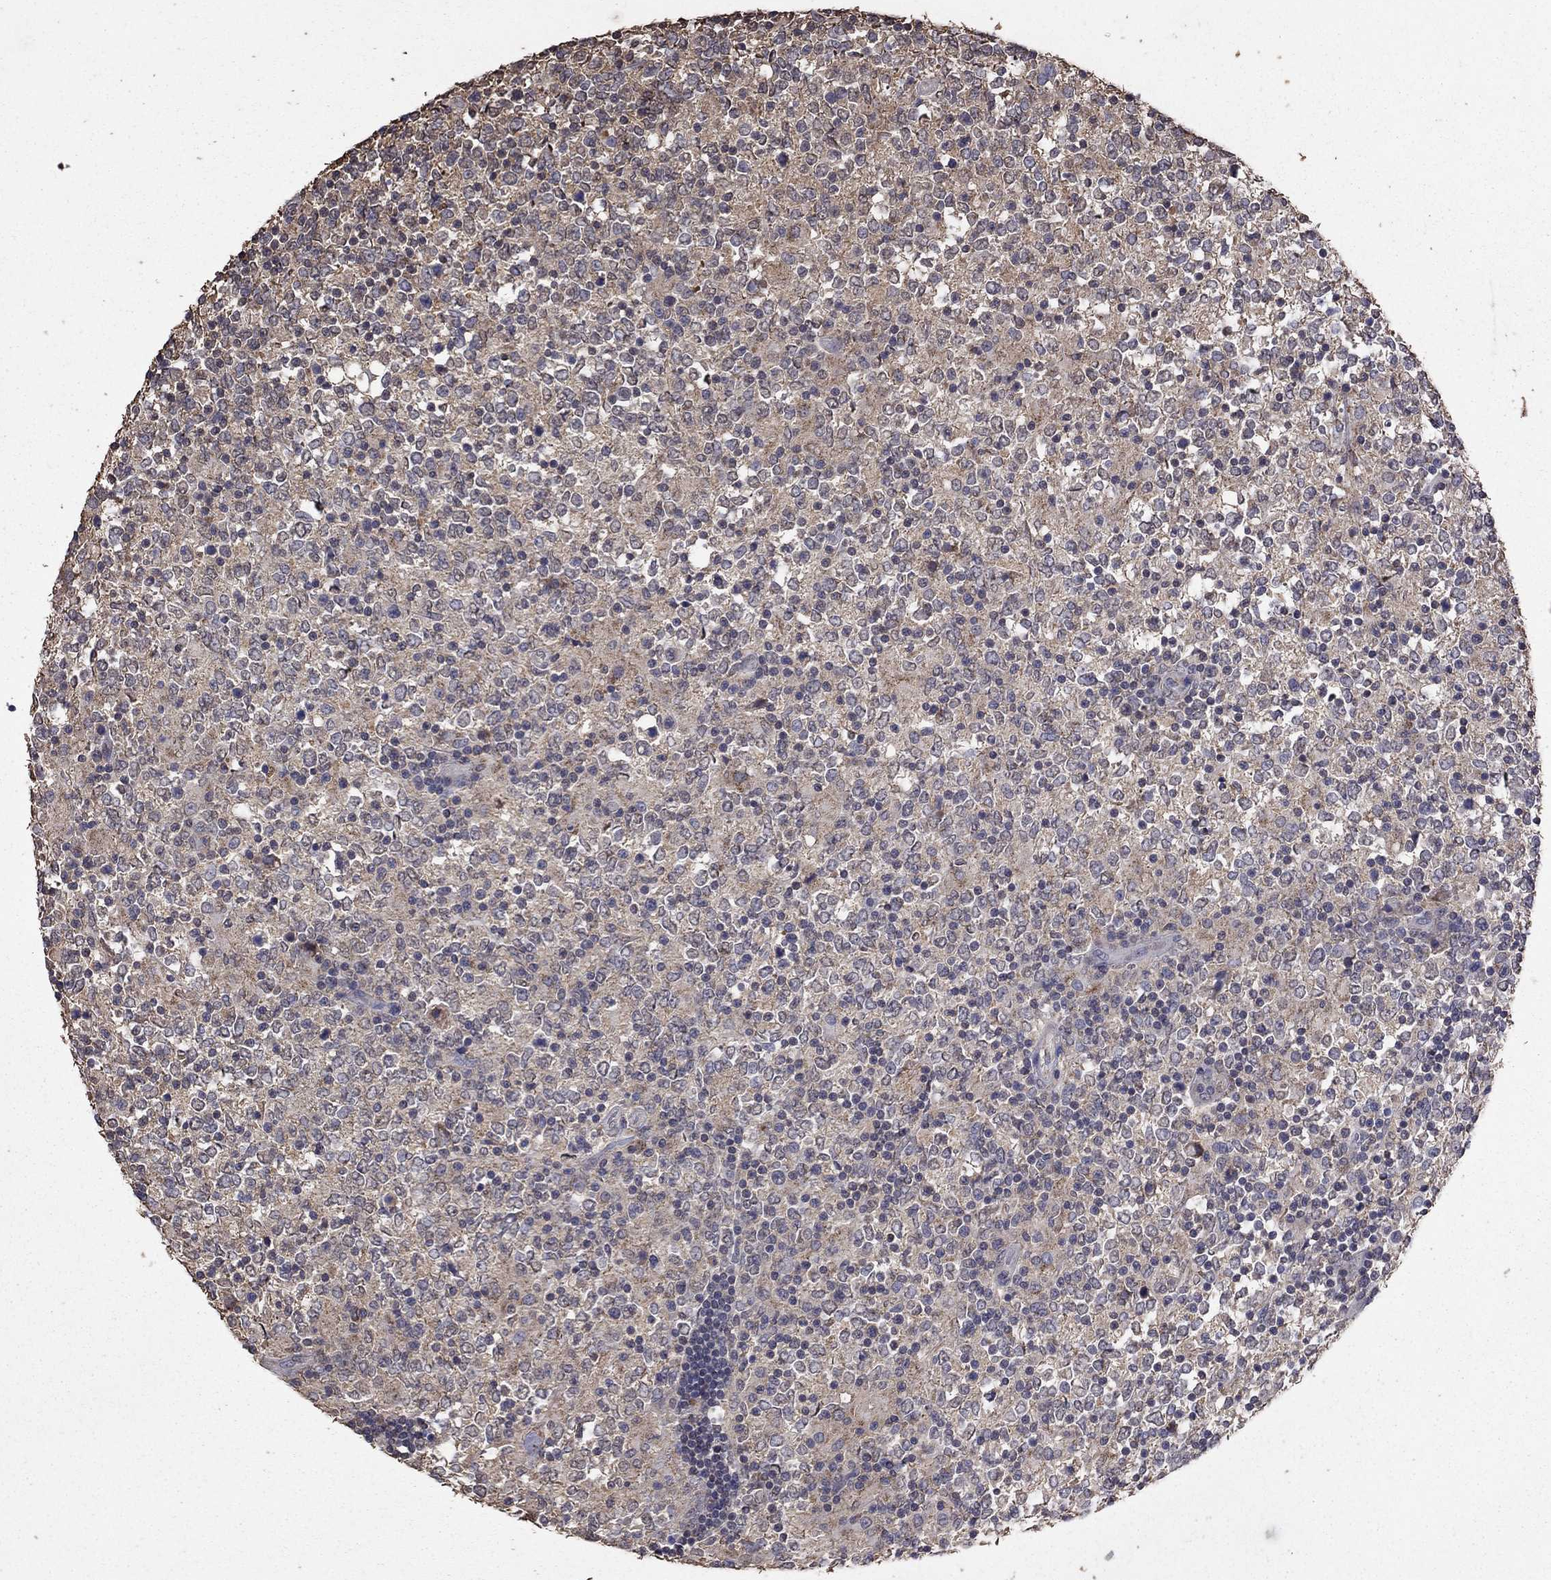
{"staining": {"intensity": "negative", "quantity": "none", "location": "none"}, "tissue": "lymphoma", "cell_type": "Tumor cells", "image_type": "cancer", "snomed": [{"axis": "morphology", "description": "Malignant lymphoma, non-Hodgkin's type, High grade"}, {"axis": "topography", "description": "Lymph node"}], "caption": "There is no significant expression in tumor cells of lymphoma.", "gene": "SERPINA5", "patient": {"sex": "female", "age": 84}}